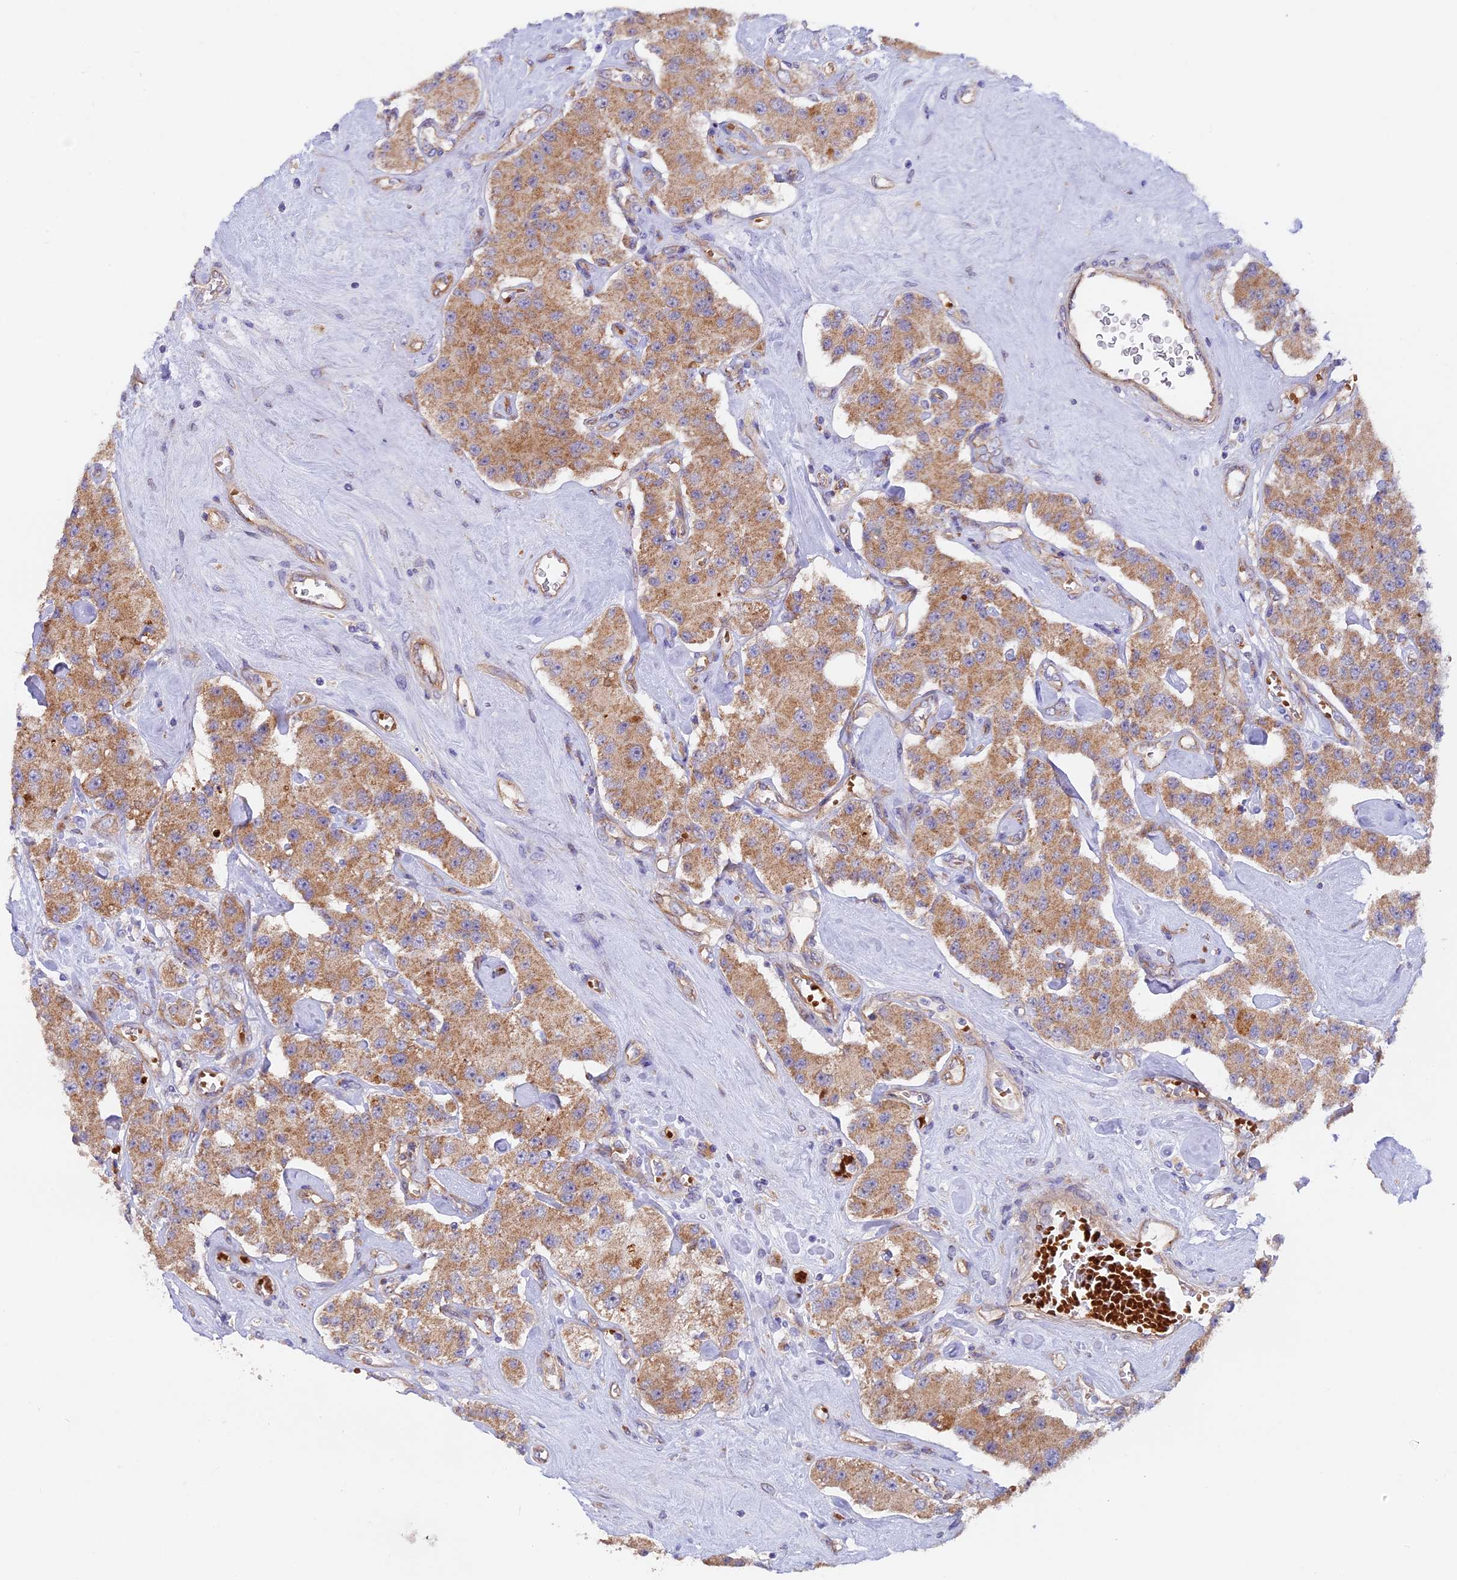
{"staining": {"intensity": "moderate", "quantity": ">75%", "location": "cytoplasmic/membranous"}, "tissue": "carcinoid", "cell_type": "Tumor cells", "image_type": "cancer", "snomed": [{"axis": "morphology", "description": "Carcinoid, malignant, NOS"}, {"axis": "topography", "description": "Pancreas"}], "caption": "Immunohistochemistry of carcinoid (malignant) reveals medium levels of moderate cytoplasmic/membranous staining in about >75% of tumor cells.", "gene": "DUS3L", "patient": {"sex": "male", "age": 41}}